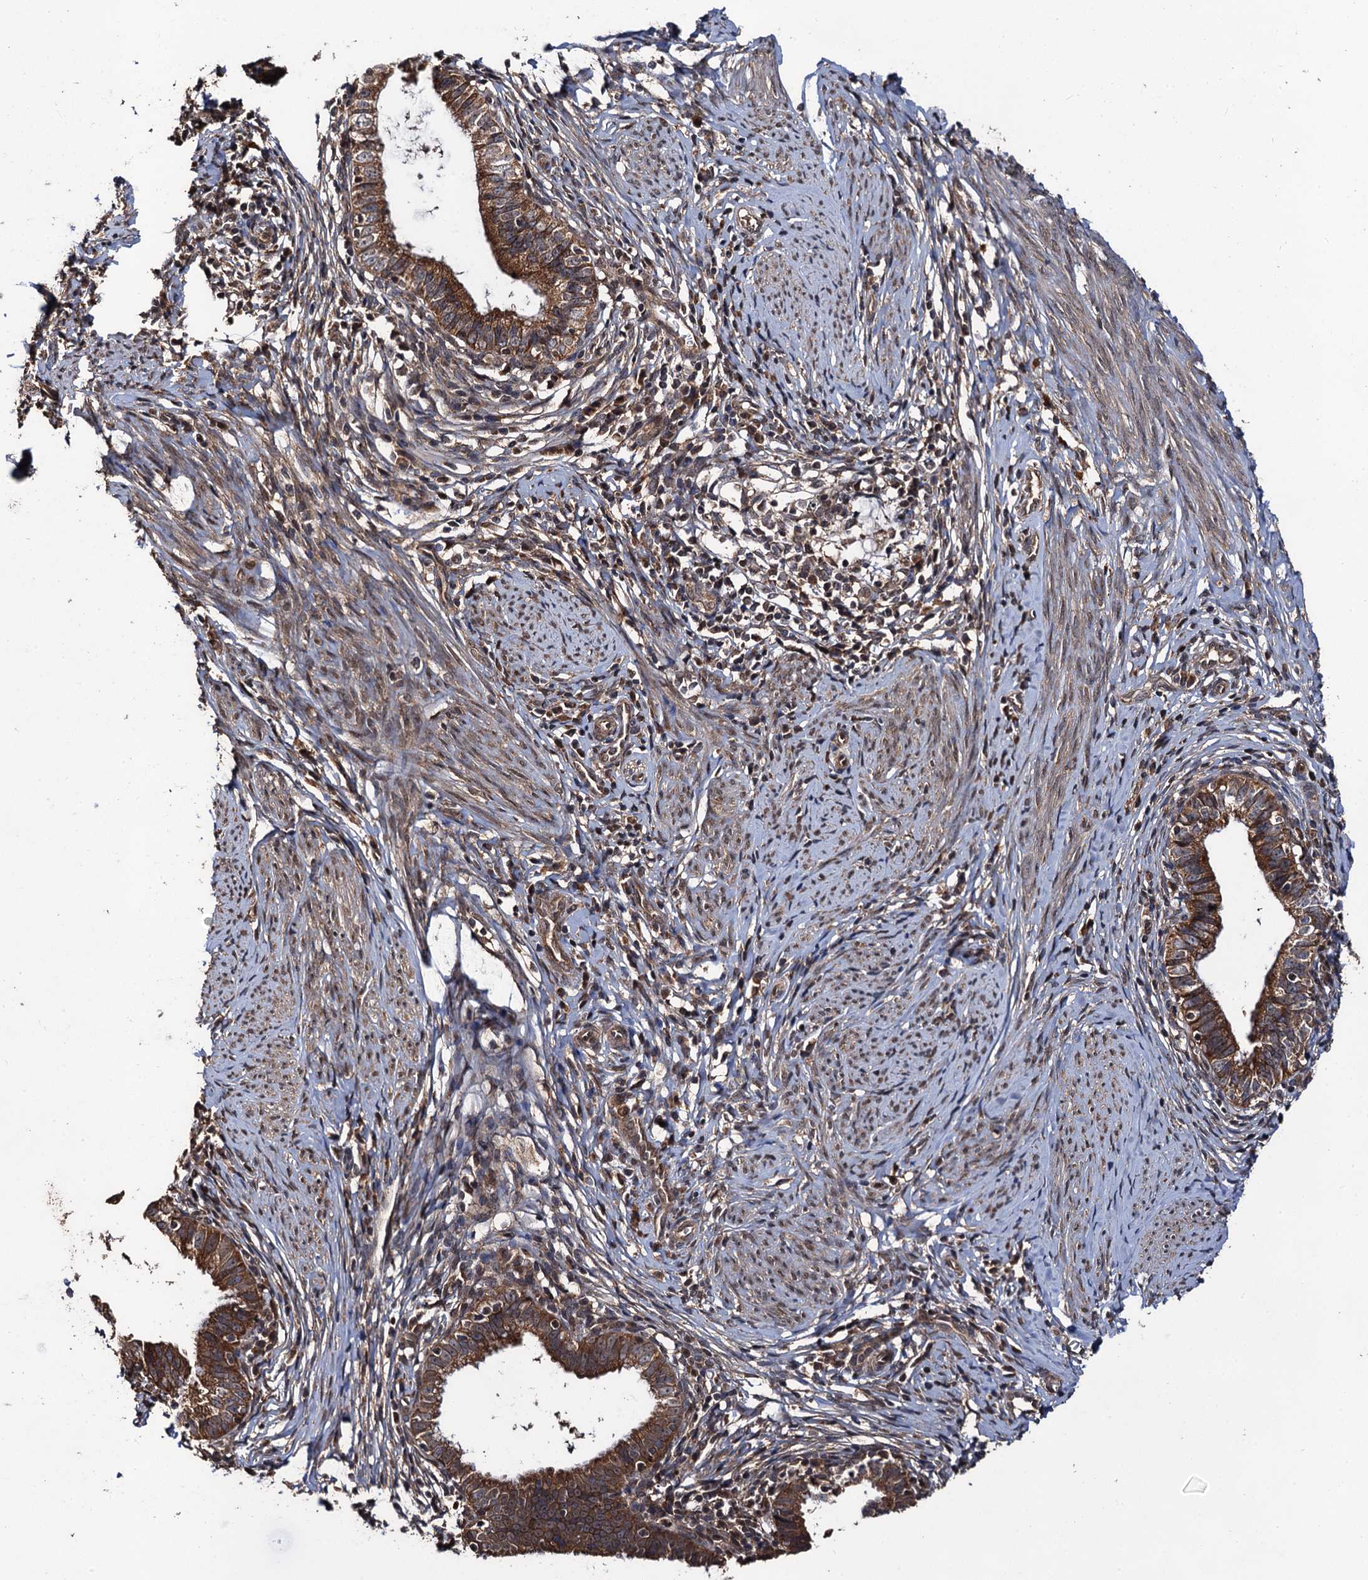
{"staining": {"intensity": "moderate", "quantity": ">75%", "location": "cytoplasmic/membranous"}, "tissue": "cervical cancer", "cell_type": "Tumor cells", "image_type": "cancer", "snomed": [{"axis": "morphology", "description": "Adenocarcinoma, NOS"}, {"axis": "topography", "description": "Cervix"}], "caption": "Adenocarcinoma (cervical) was stained to show a protein in brown. There is medium levels of moderate cytoplasmic/membranous positivity in approximately >75% of tumor cells.", "gene": "MIER2", "patient": {"sex": "female", "age": 36}}